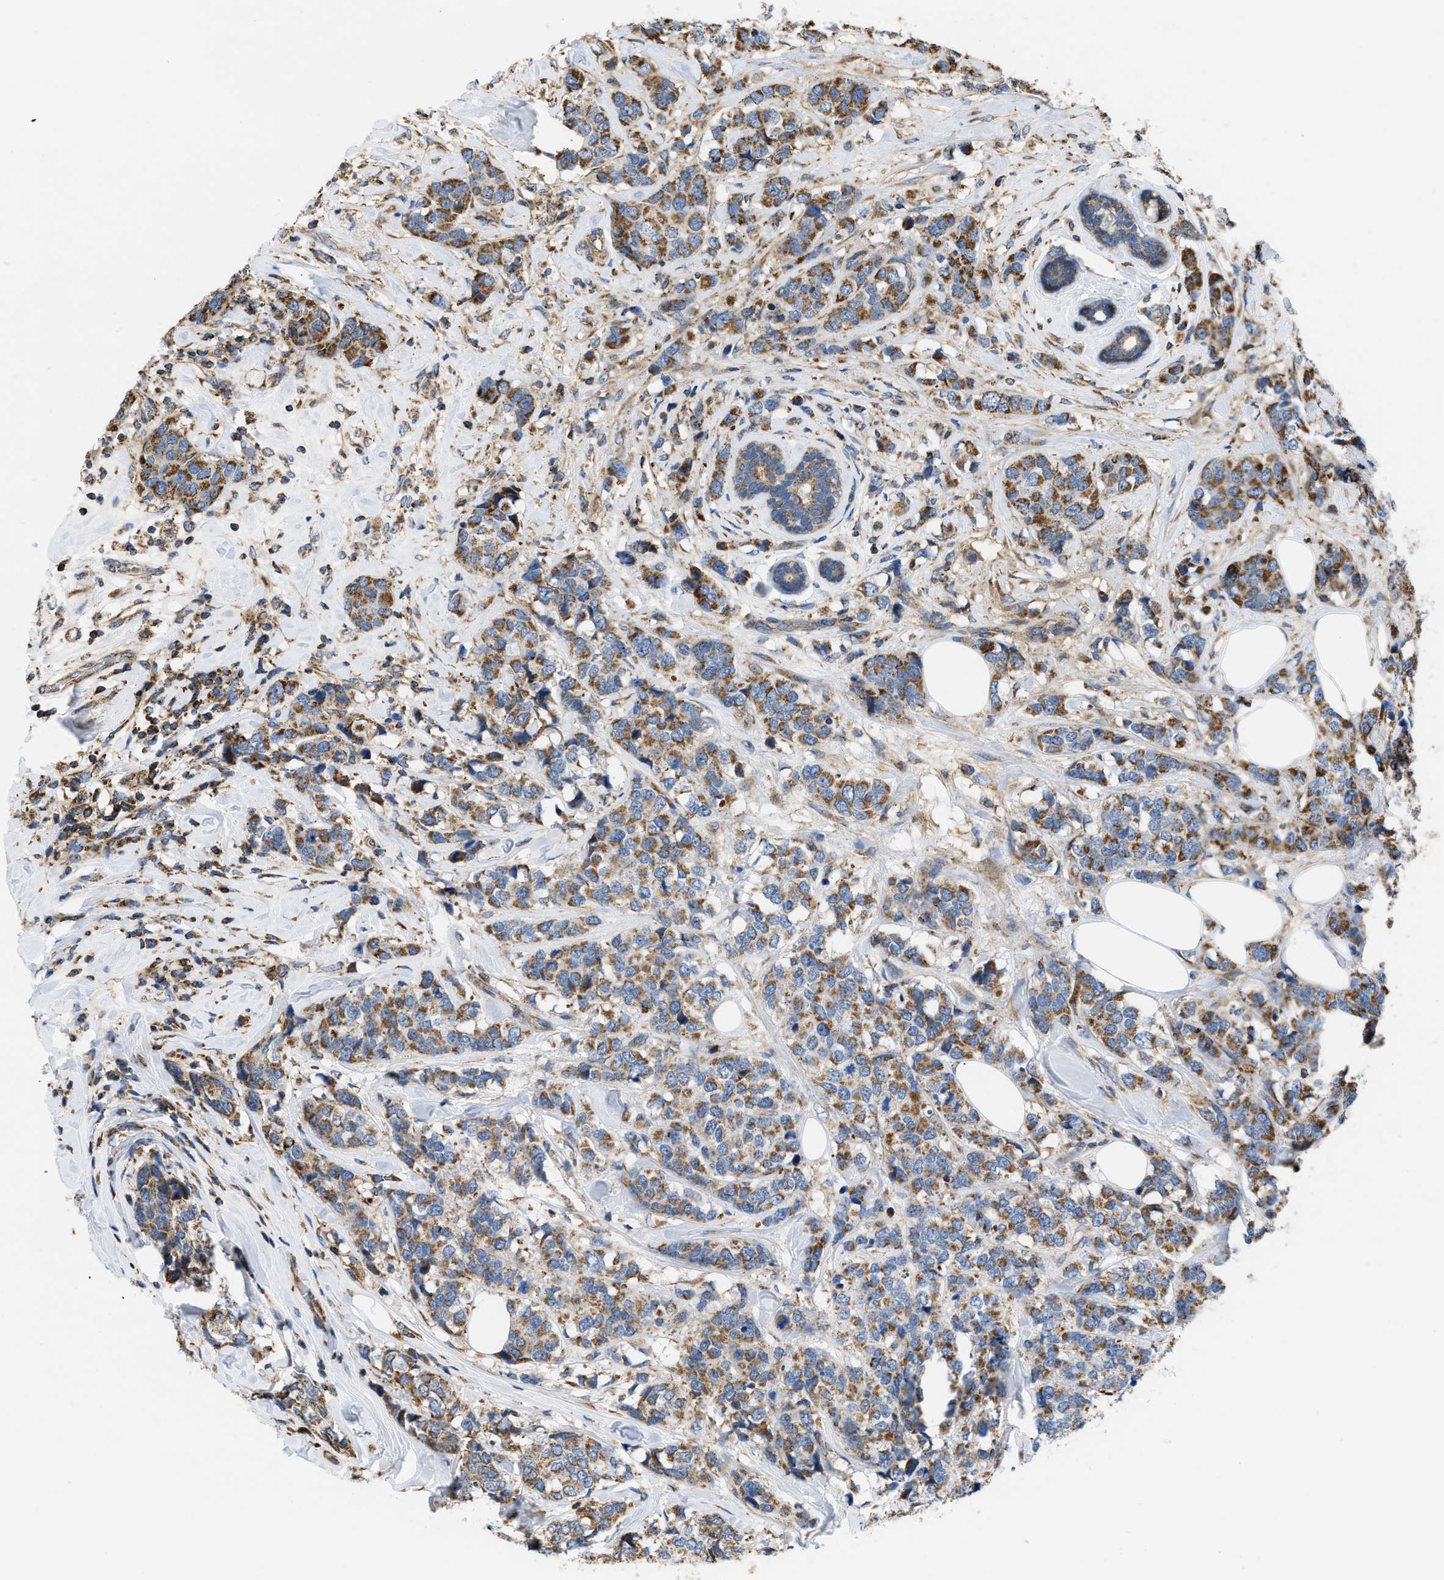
{"staining": {"intensity": "moderate", "quantity": ">75%", "location": "cytoplasmic/membranous"}, "tissue": "breast cancer", "cell_type": "Tumor cells", "image_type": "cancer", "snomed": [{"axis": "morphology", "description": "Lobular carcinoma"}, {"axis": "topography", "description": "Breast"}], "caption": "Immunohistochemistry (IHC) of lobular carcinoma (breast) displays medium levels of moderate cytoplasmic/membranous staining in approximately >75% of tumor cells.", "gene": "OPTN", "patient": {"sex": "female", "age": 59}}